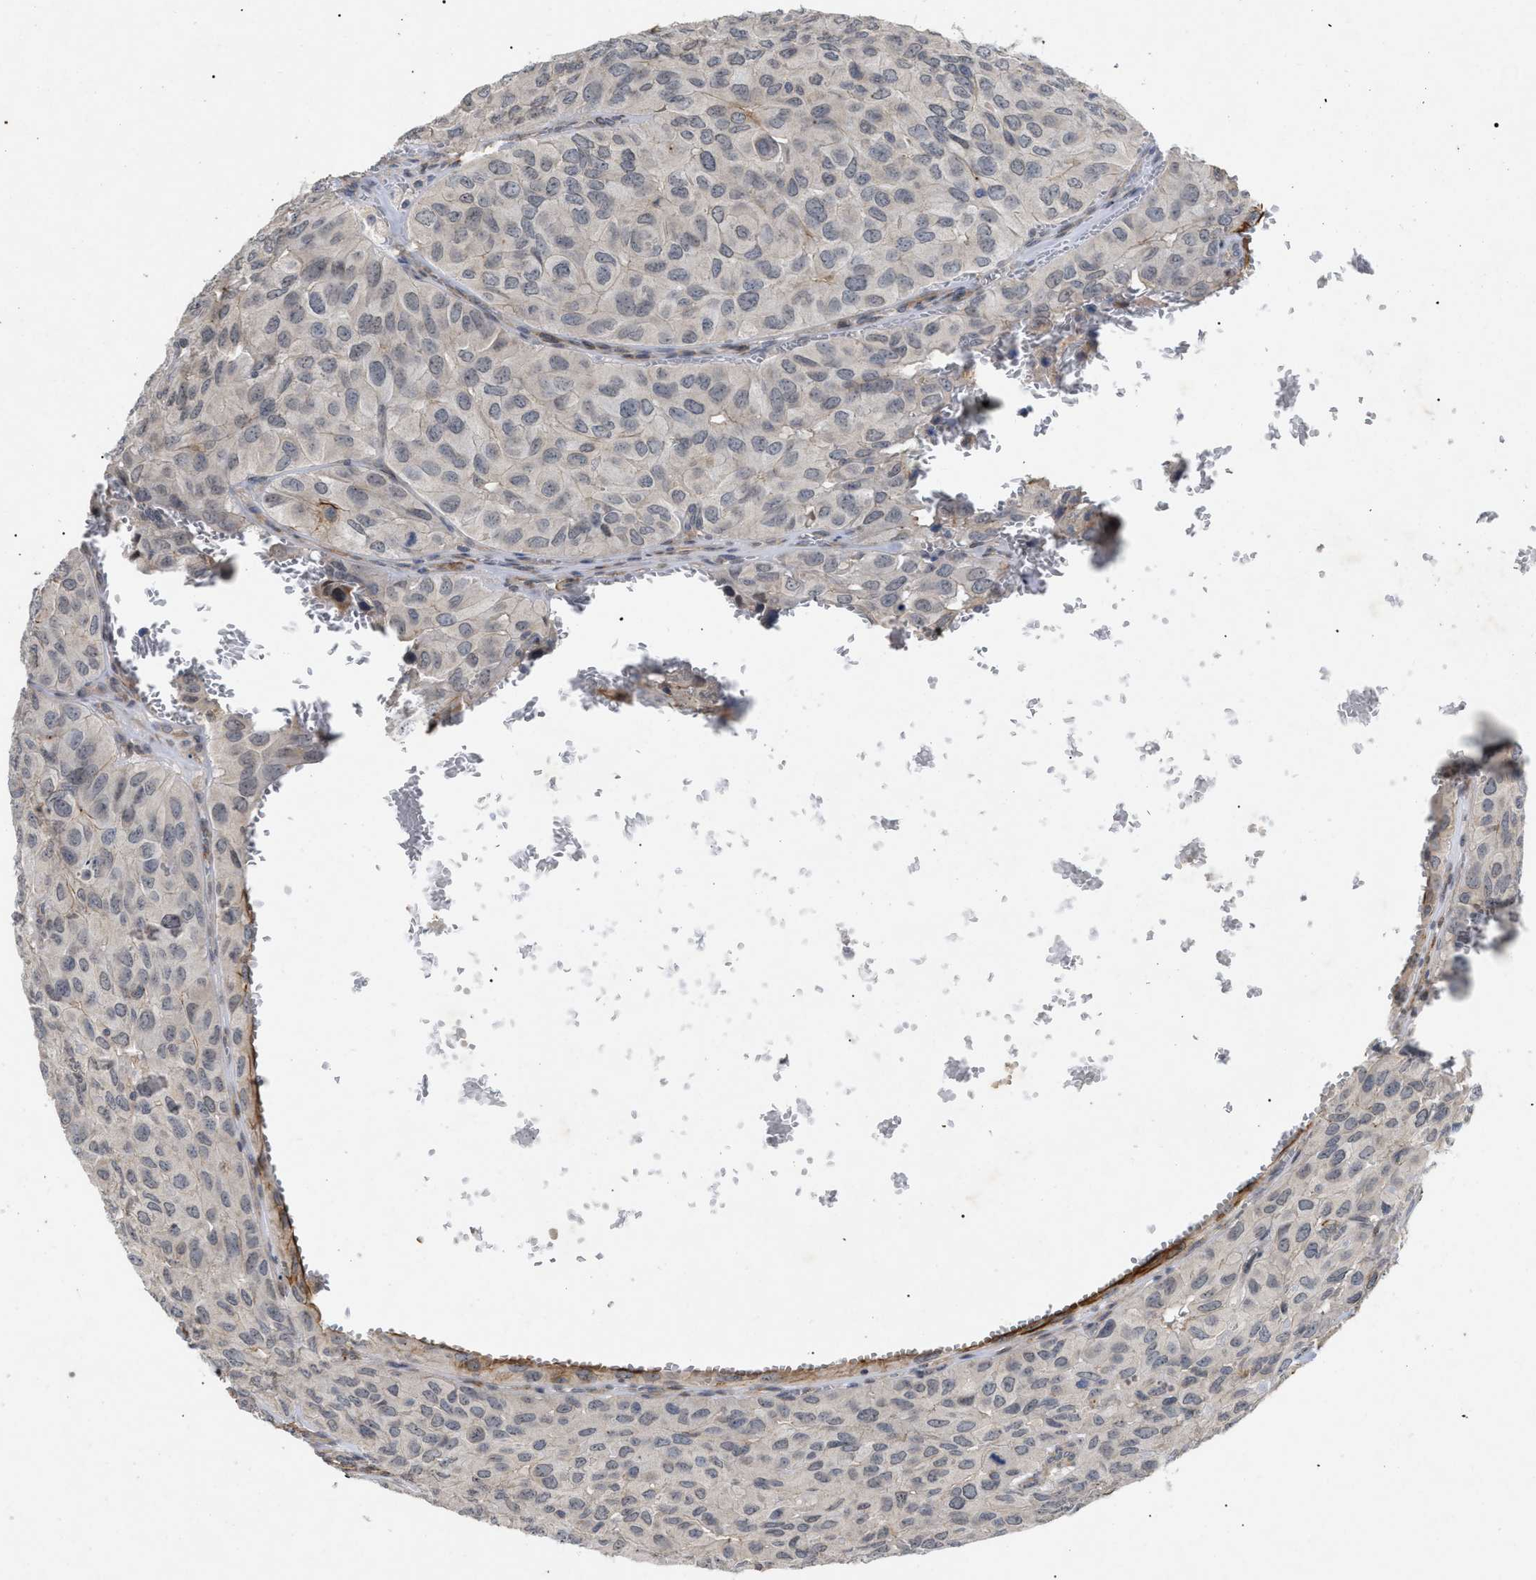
{"staining": {"intensity": "negative", "quantity": "none", "location": "none"}, "tissue": "head and neck cancer", "cell_type": "Tumor cells", "image_type": "cancer", "snomed": [{"axis": "morphology", "description": "Adenocarcinoma, NOS"}, {"axis": "topography", "description": "Salivary gland, NOS"}, {"axis": "topography", "description": "Head-Neck"}], "caption": "The image shows no significant positivity in tumor cells of head and neck cancer.", "gene": "ST6GALNAC6", "patient": {"sex": "female", "age": 76}}